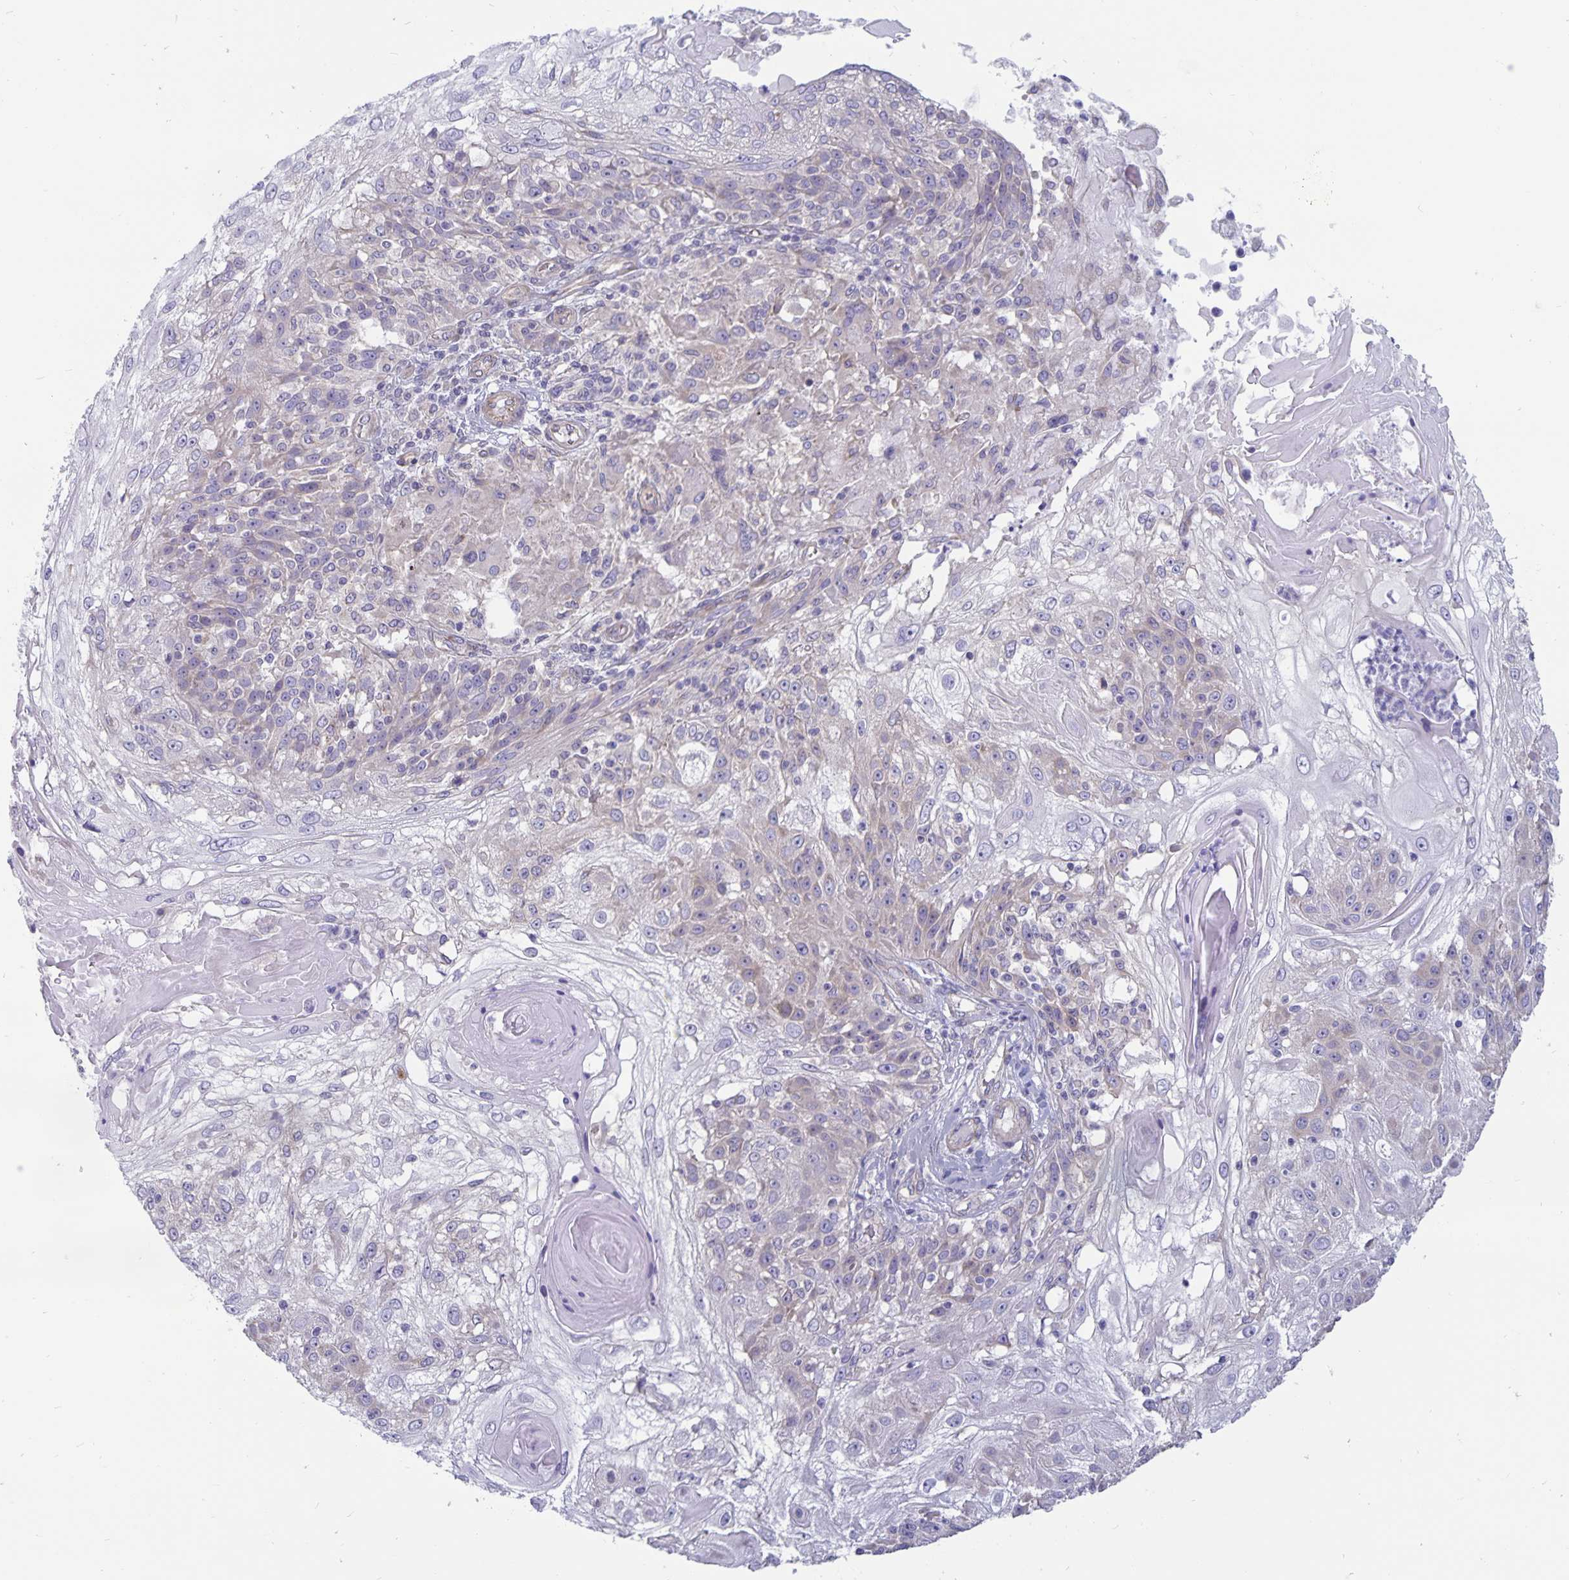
{"staining": {"intensity": "weak", "quantity": "<25%", "location": "cytoplasmic/membranous"}, "tissue": "skin cancer", "cell_type": "Tumor cells", "image_type": "cancer", "snomed": [{"axis": "morphology", "description": "Normal tissue, NOS"}, {"axis": "morphology", "description": "Squamous cell carcinoma, NOS"}, {"axis": "topography", "description": "Skin"}], "caption": "Immunohistochemical staining of skin cancer (squamous cell carcinoma) exhibits no significant expression in tumor cells.", "gene": "PLCB3", "patient": {"sex": "female", "age": 83}}